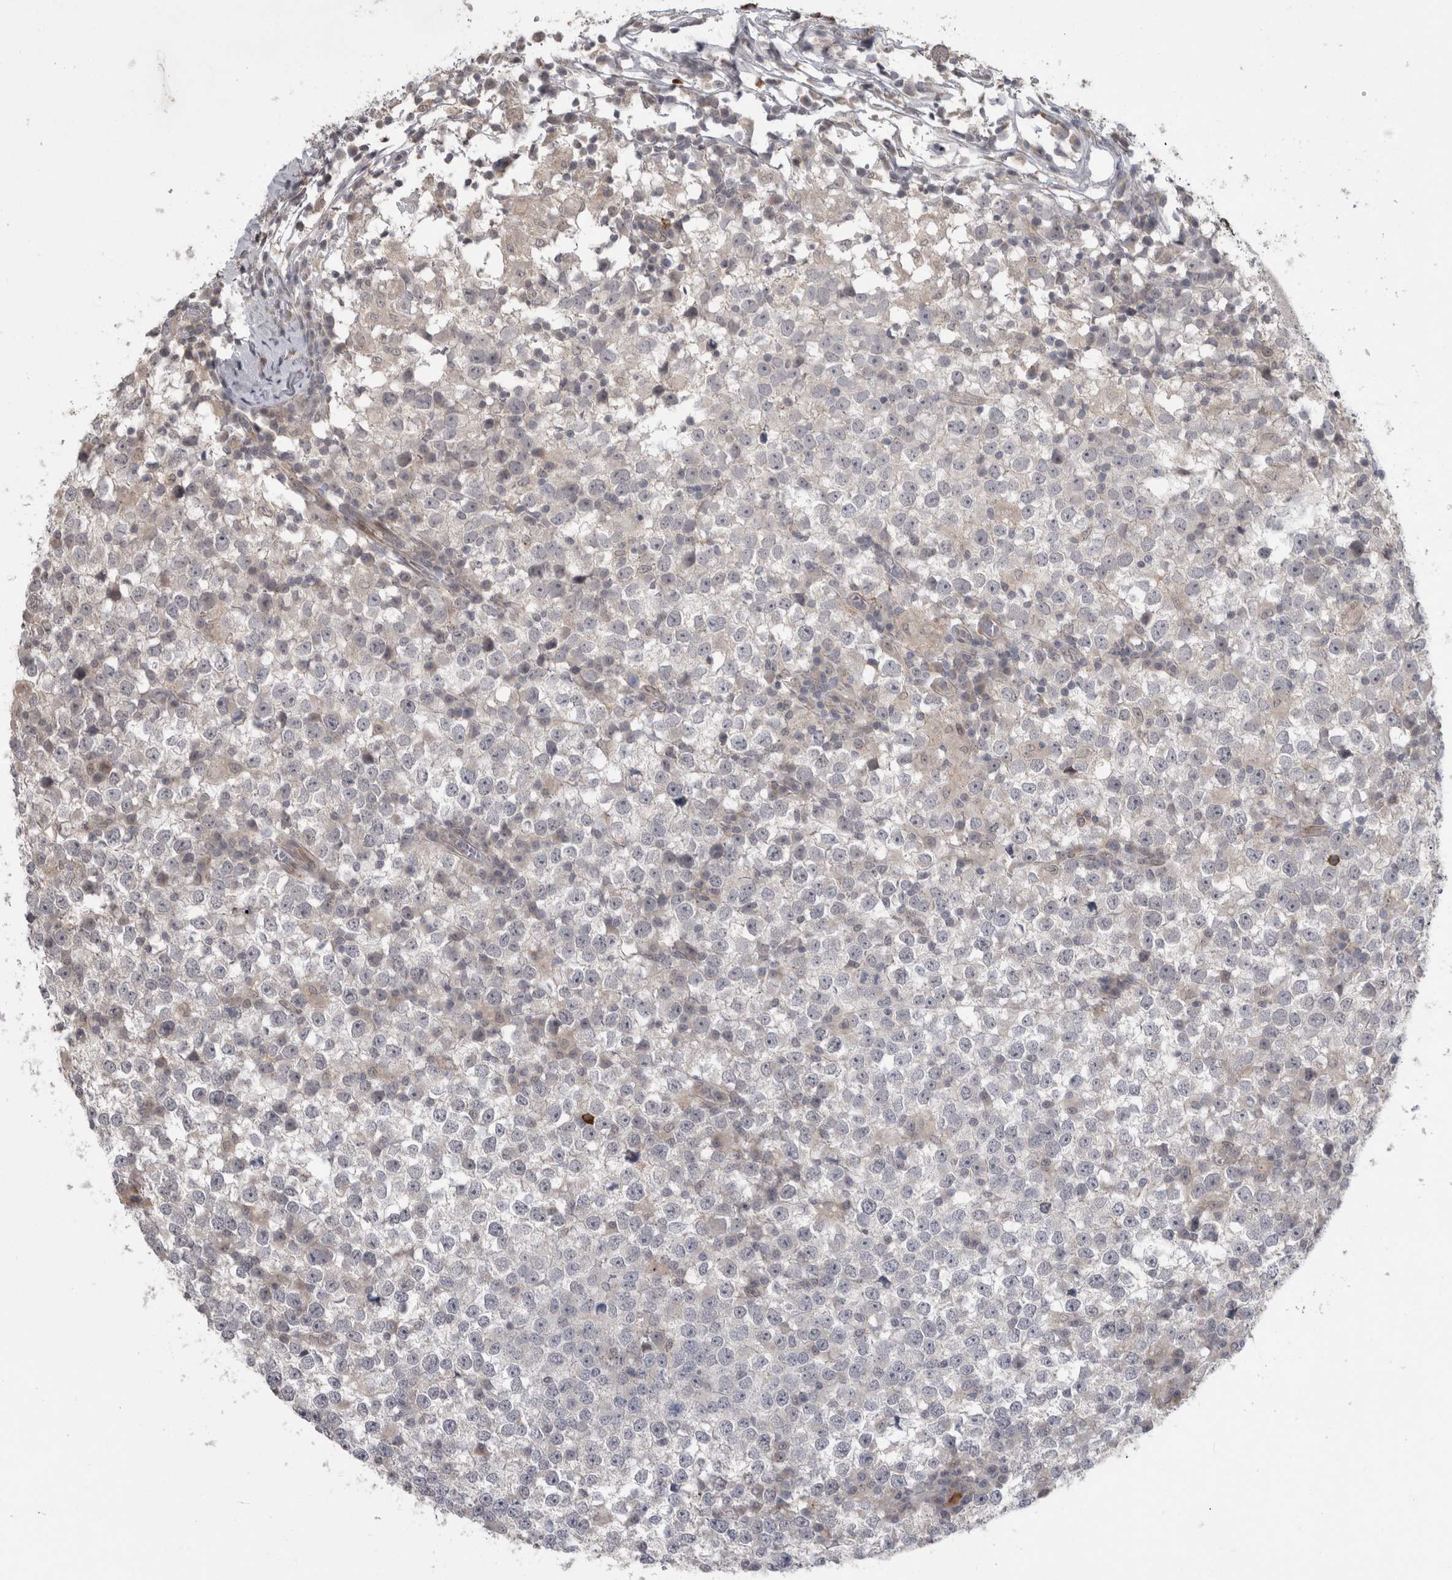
{"staining": {"intensity": "negative", "quantity": "none", "location": "none"}, "tissue": "testis cancer", "cell_type": "Tumor cells", "image_type": "cancer", "snomed": [{"axis": "morphology", "description": "Seminoma, NOS"}, {"axis": "topography", "description": "Testis"}], "caption": "This is an IHC image of human testis seminoma. There is no positivity in tumor cells.", "gene": "MTBP", "patient": {"sex": "male", "age": 65}}